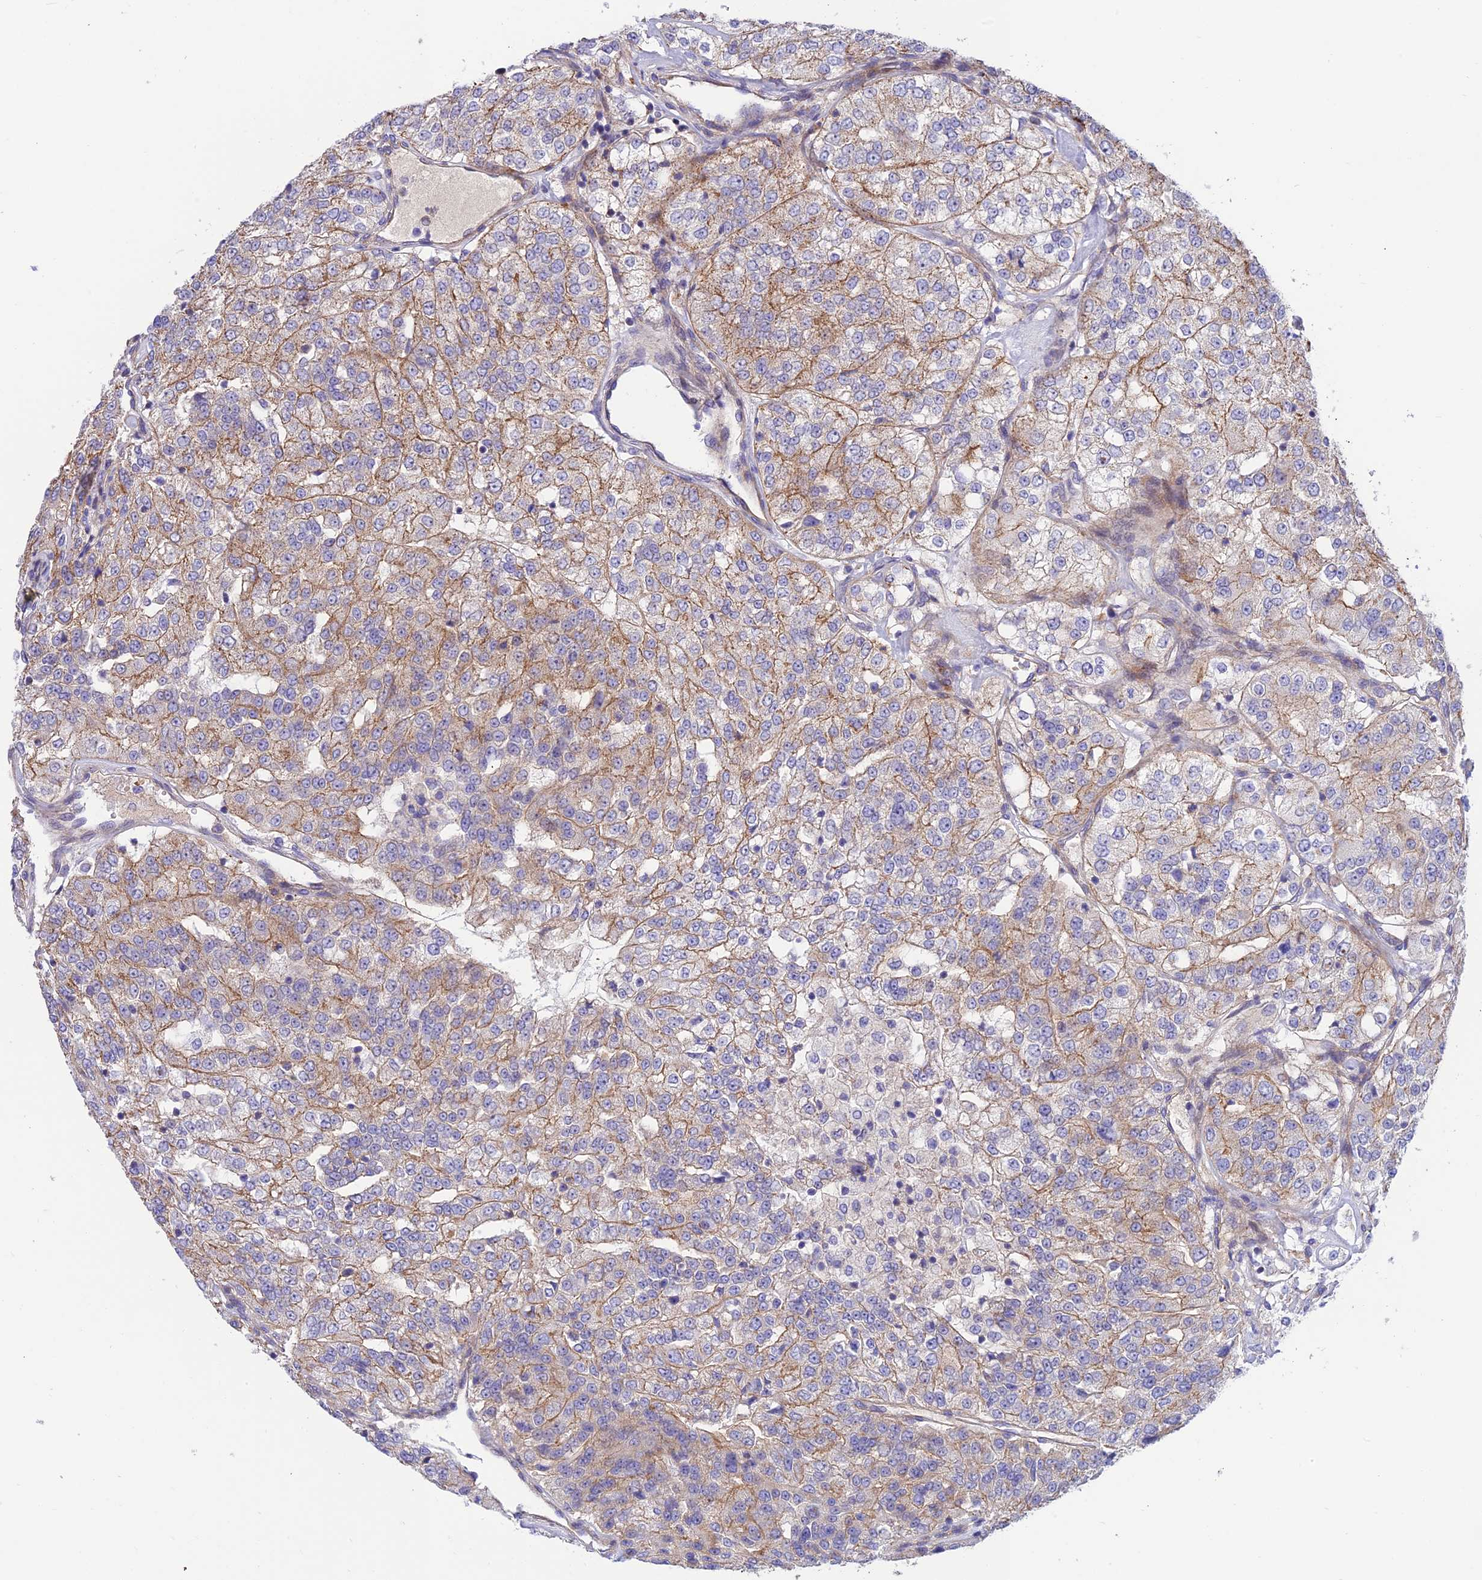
{"staining": {"intensity": "moderate", "quantity": "25%-75%", "location": "cytoplasmic/membranous"}, "tissue": "renal cancer", "cell_type": "Tumor cells", "image_type": "cancer", "snomed": [{"axis": "morphology", "description": "Adenocarcinoma, NOS"}, {"axis": "topography", "description": "Kidney"}], "caption": "IHC (DAB) staining of renal adenocarcinoma displays moderate cytoplasmic/membranous protein positivity in about 25%-75% of tumor cells.", "gene": "CCDC157", "patient": {"sex": "female", "age": 63}}